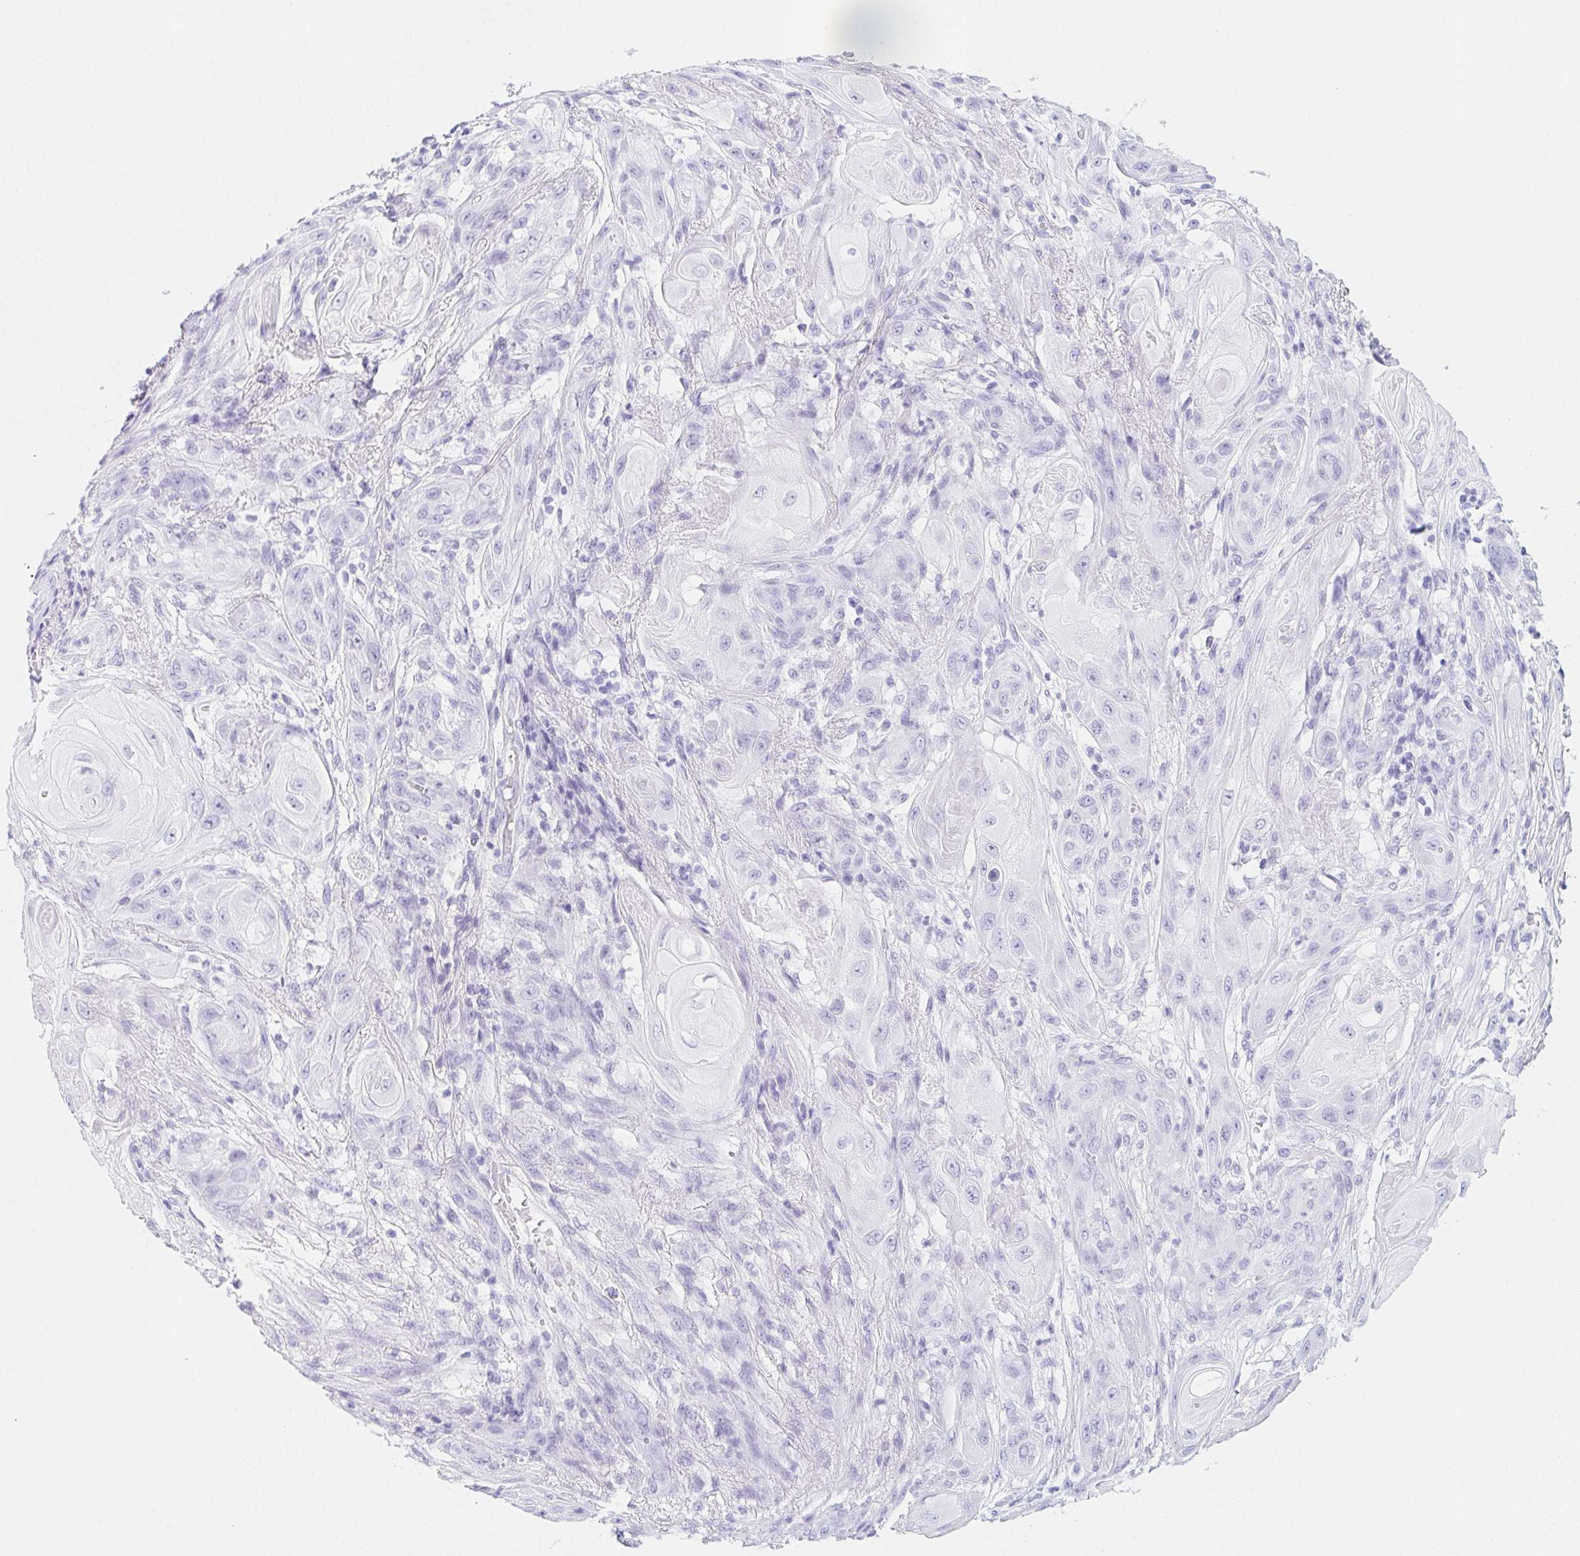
{"staining": {"intensity": "negative", "quantity": "none", "location": "none"}, "tissue": "skin cancer", "cell_type": "Tumor cells", "image_type": "cancer", "snomed": [{"axis": "morphology", "description": "Squamous cell carcinoma, NOS"}, {"axis": "topography", "description": "Skin"}], "caption": "Tumor cells show no significant positivity in squamous cell carcinoma (skin).", "gene": "HRC", "patient": {"sex": "male", "age": 62}}